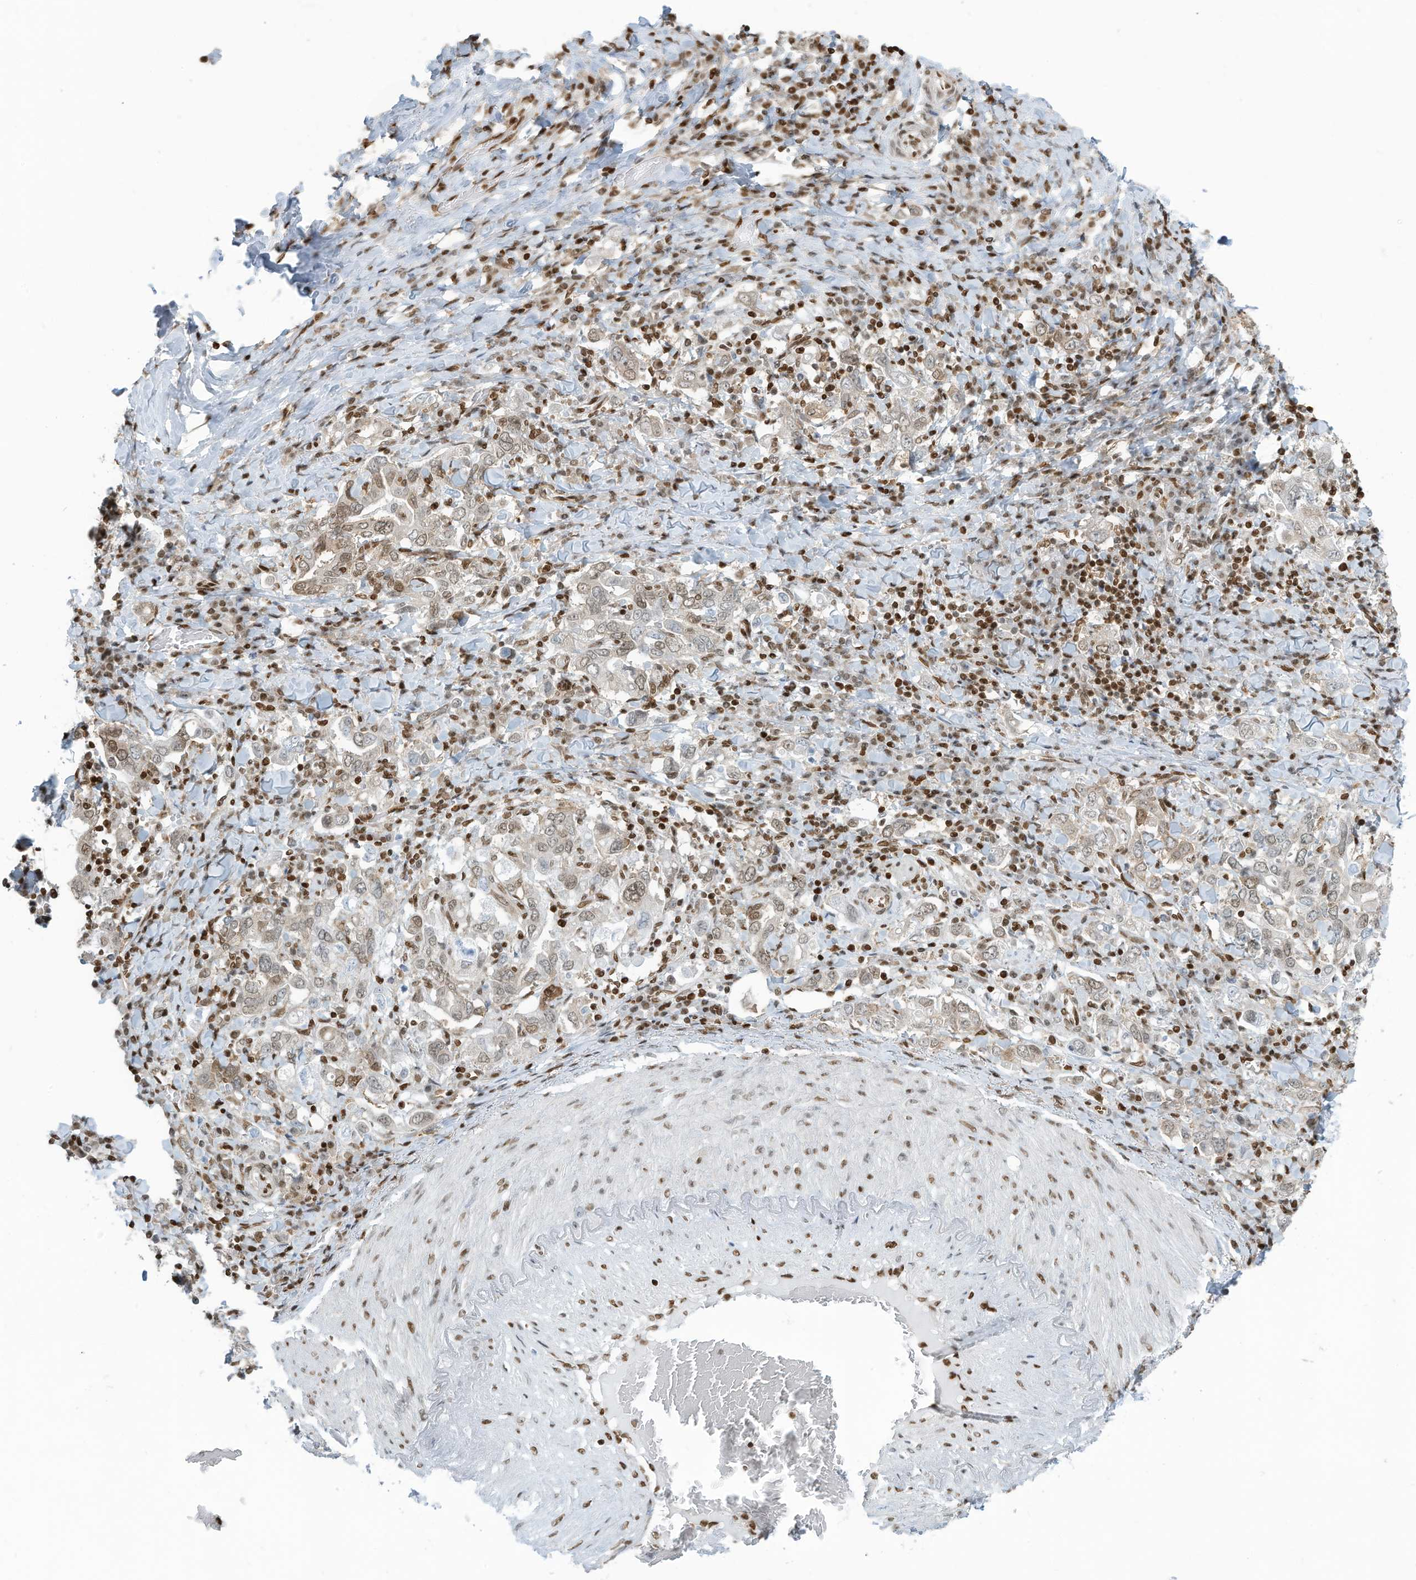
{"staining": {"intensity": "moderate", "quantity": "<25%", "location": "nuclear"}, "tissue": "stomach cancer", "cell_type": "Tumor cells", "image_type": "cancer", "snomed": [{"axis": "morphology", "description": "Adenocarcinoma, NOS"}, {"axis": "topography", "description": "Stomach, upper"}], "caption": "A high-resolution histopathology image shows immunohistochemistry staining of adenocarcinoma (stomach), which displays moderate nuclear expression in approximately <25% of tumor cells.", "gene": "SARNP", "patient": {"sex": "male", "age": 62}}